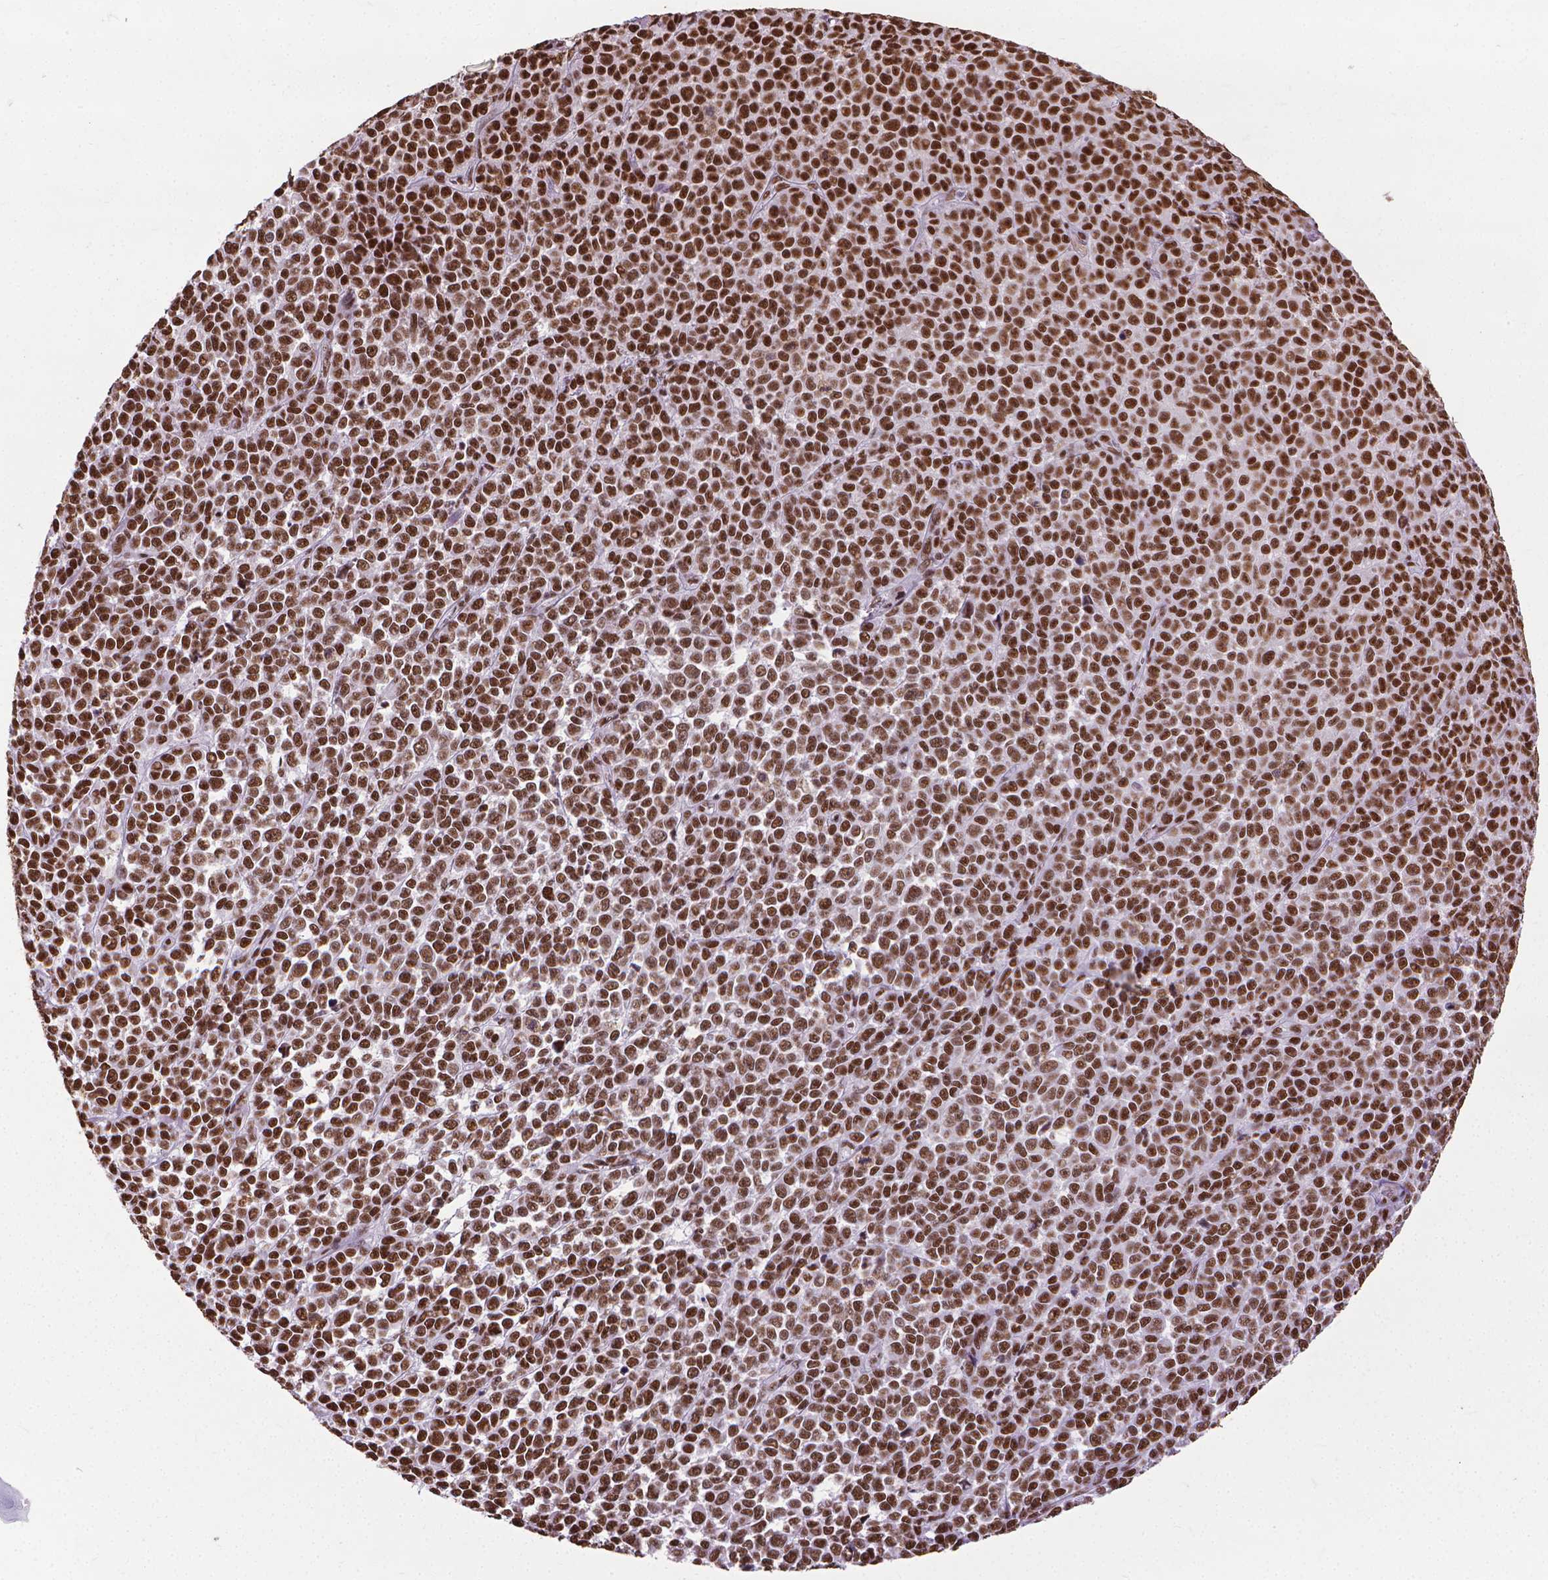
{"staining": {"intensity": "strong", "quantity": ">75%", "location": "nuclear"}, "tissue": "melanoma", "cell_type": "Tumor cells", "image_type": "cancer", "snomed": [{"axis": "morphology", "description": "Malignant melanoma, NOS"}, {"axis": "topography", "description": "Skin"}], "caption": "A brown stain labels strong nuclear positivity of a protein in melanoma tumor cells.", "gene": "AKAP8", "patient": {"sex": "female", "age": 95}}